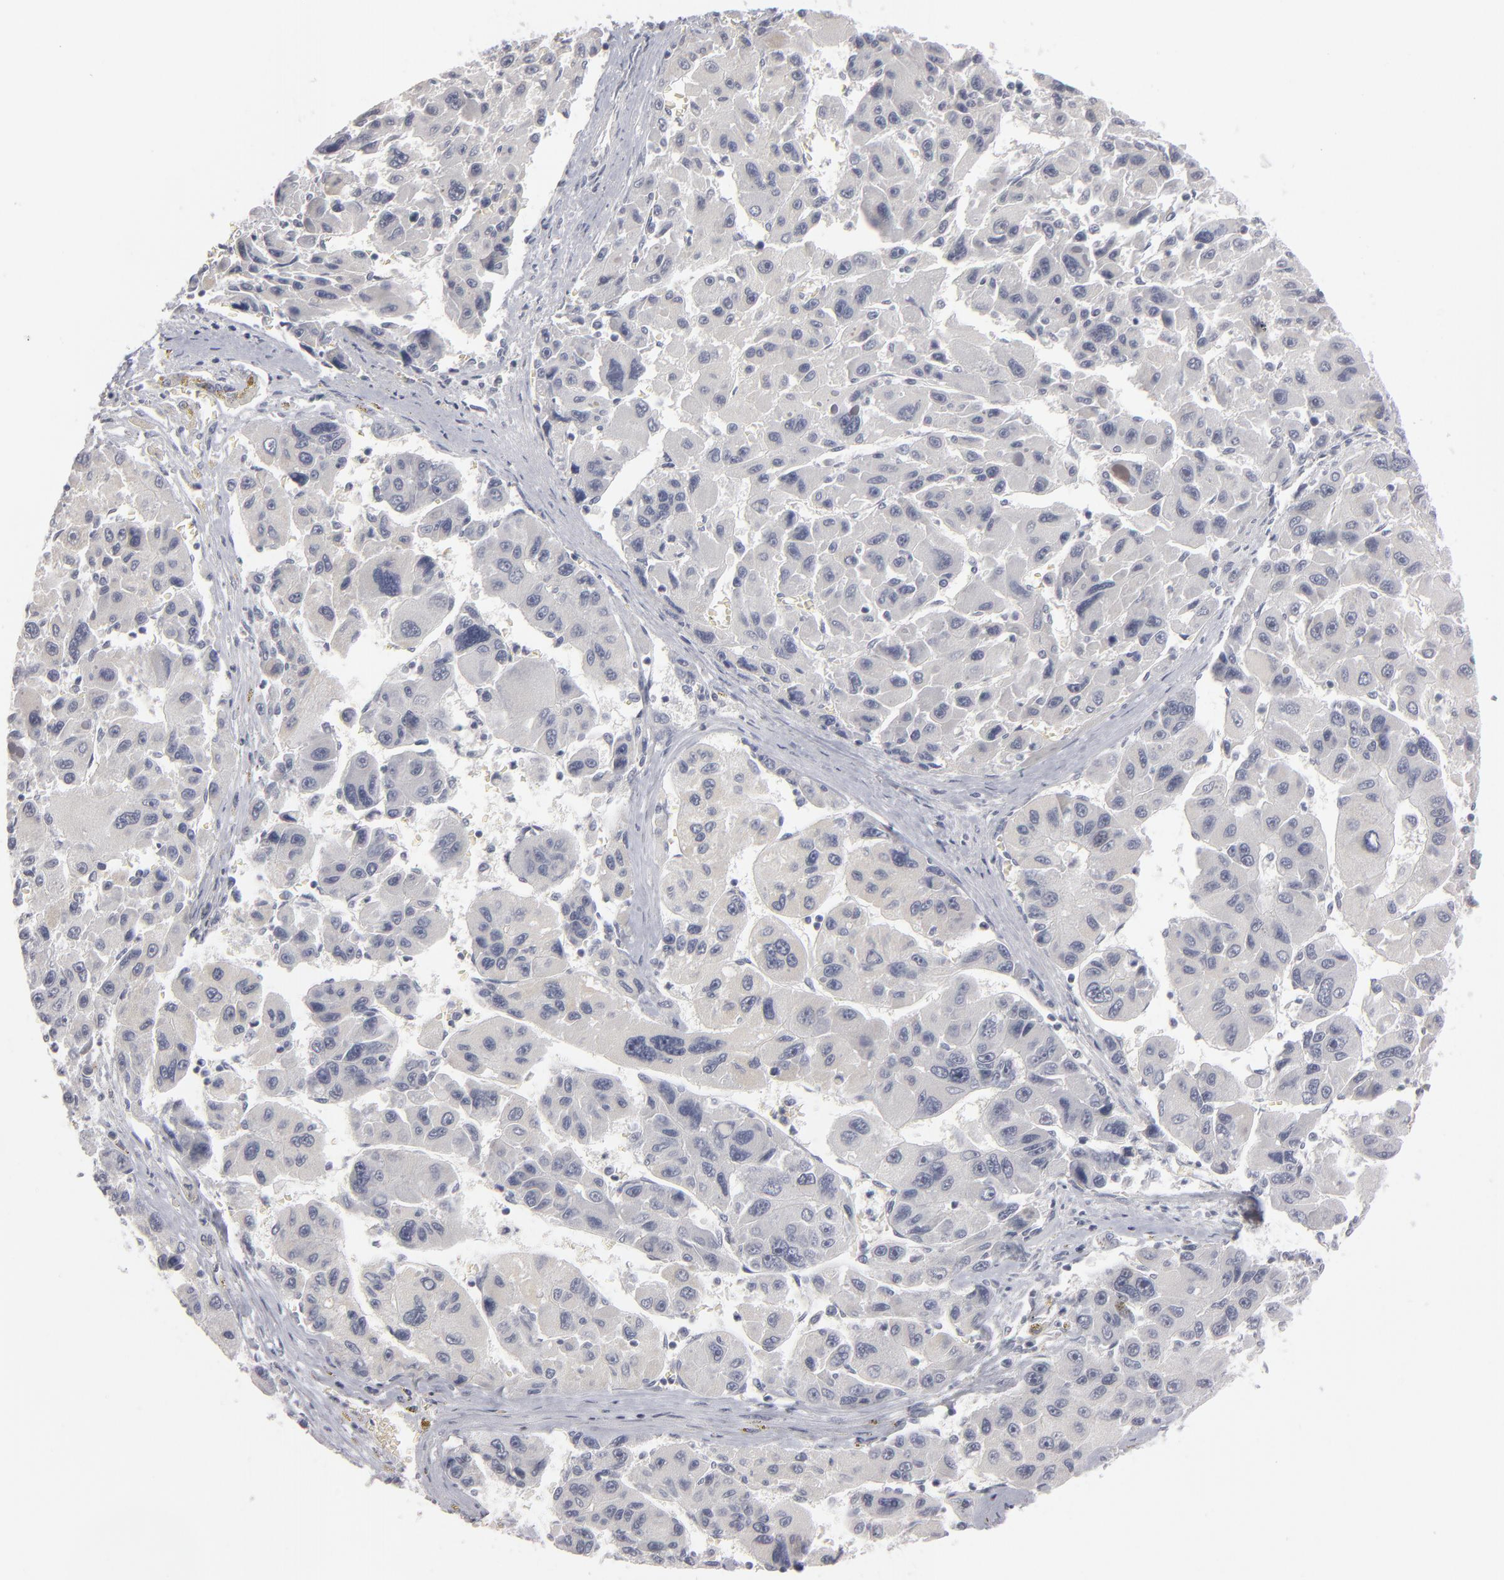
{"staining": {"intensity": "negative", "quantity": "none", "location": "none"}, "tissue": "liver cancer", "cell_type": "Tumor cells", "image_type": "cancer", "snomed": [{"axis": "morphology", "description": "Carcinoma, Hepatocellular, NOS"}, {"axis": "topography", "description": "Liver"}], "caption": "This is an immunohistochemistry (IHC) photomicrograph of human hepatocellular carcinoma (liver). There is no staining in tumor cells.", "gene": "KIAA1210", "patient": {"sex": "male", "age": 64}}